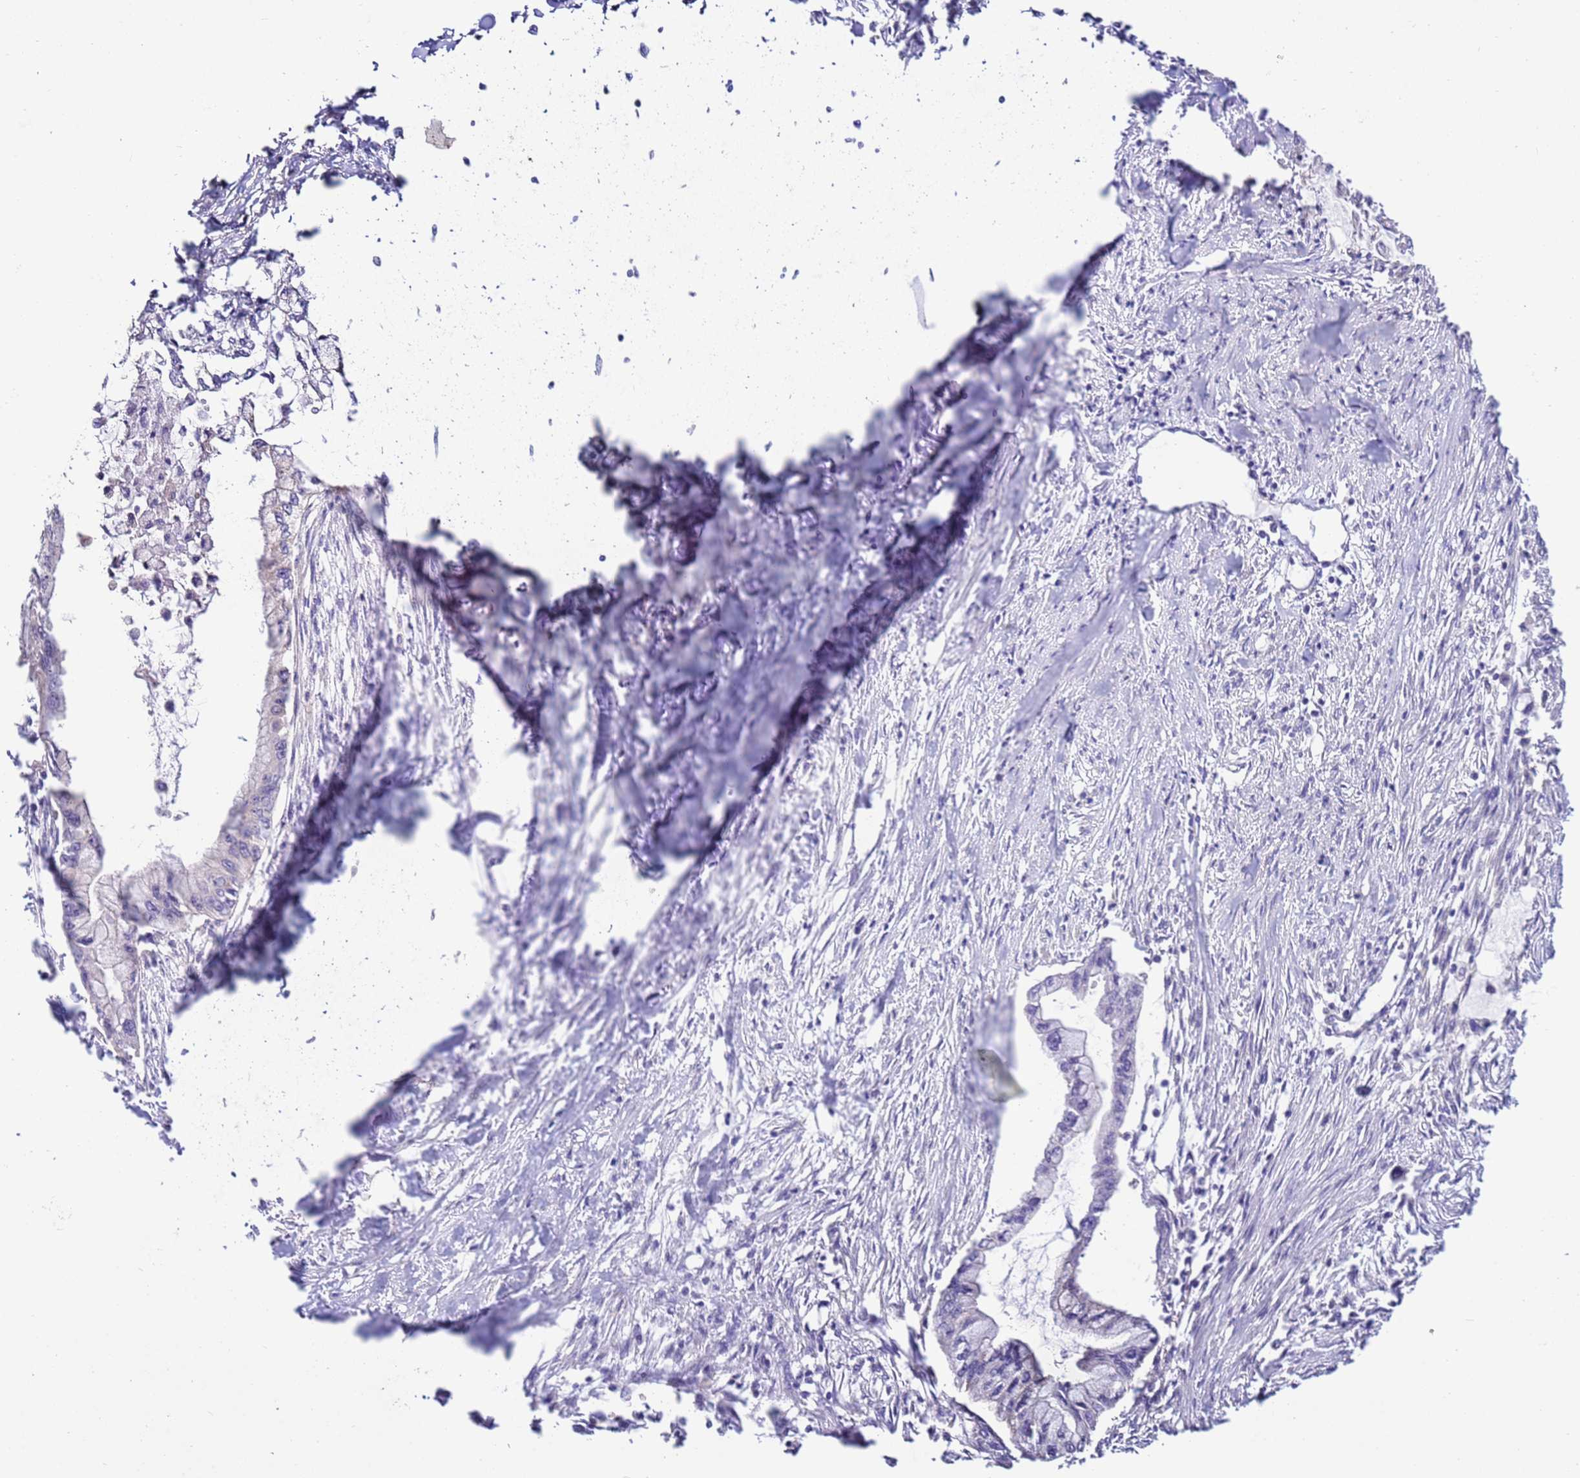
{"staining": {"intensity": "negative", "quantity": "none", "location": "none"}, "tissue": "pancreatic cancer", "cell_type": "Tumor cells", "image_type": "cancer", "snomed": [{"axis": "morphology", "description": "Adenocarcinoma, NOS"}, {"axis": "topography", "description": "Pancreas"}], "caption": "Tumor cells are negative for brown protein staining in pancreatic cancer (adenocarcinoma).", "gene": "EVA1B", "patient": {"sex": "male", "age": 48}}